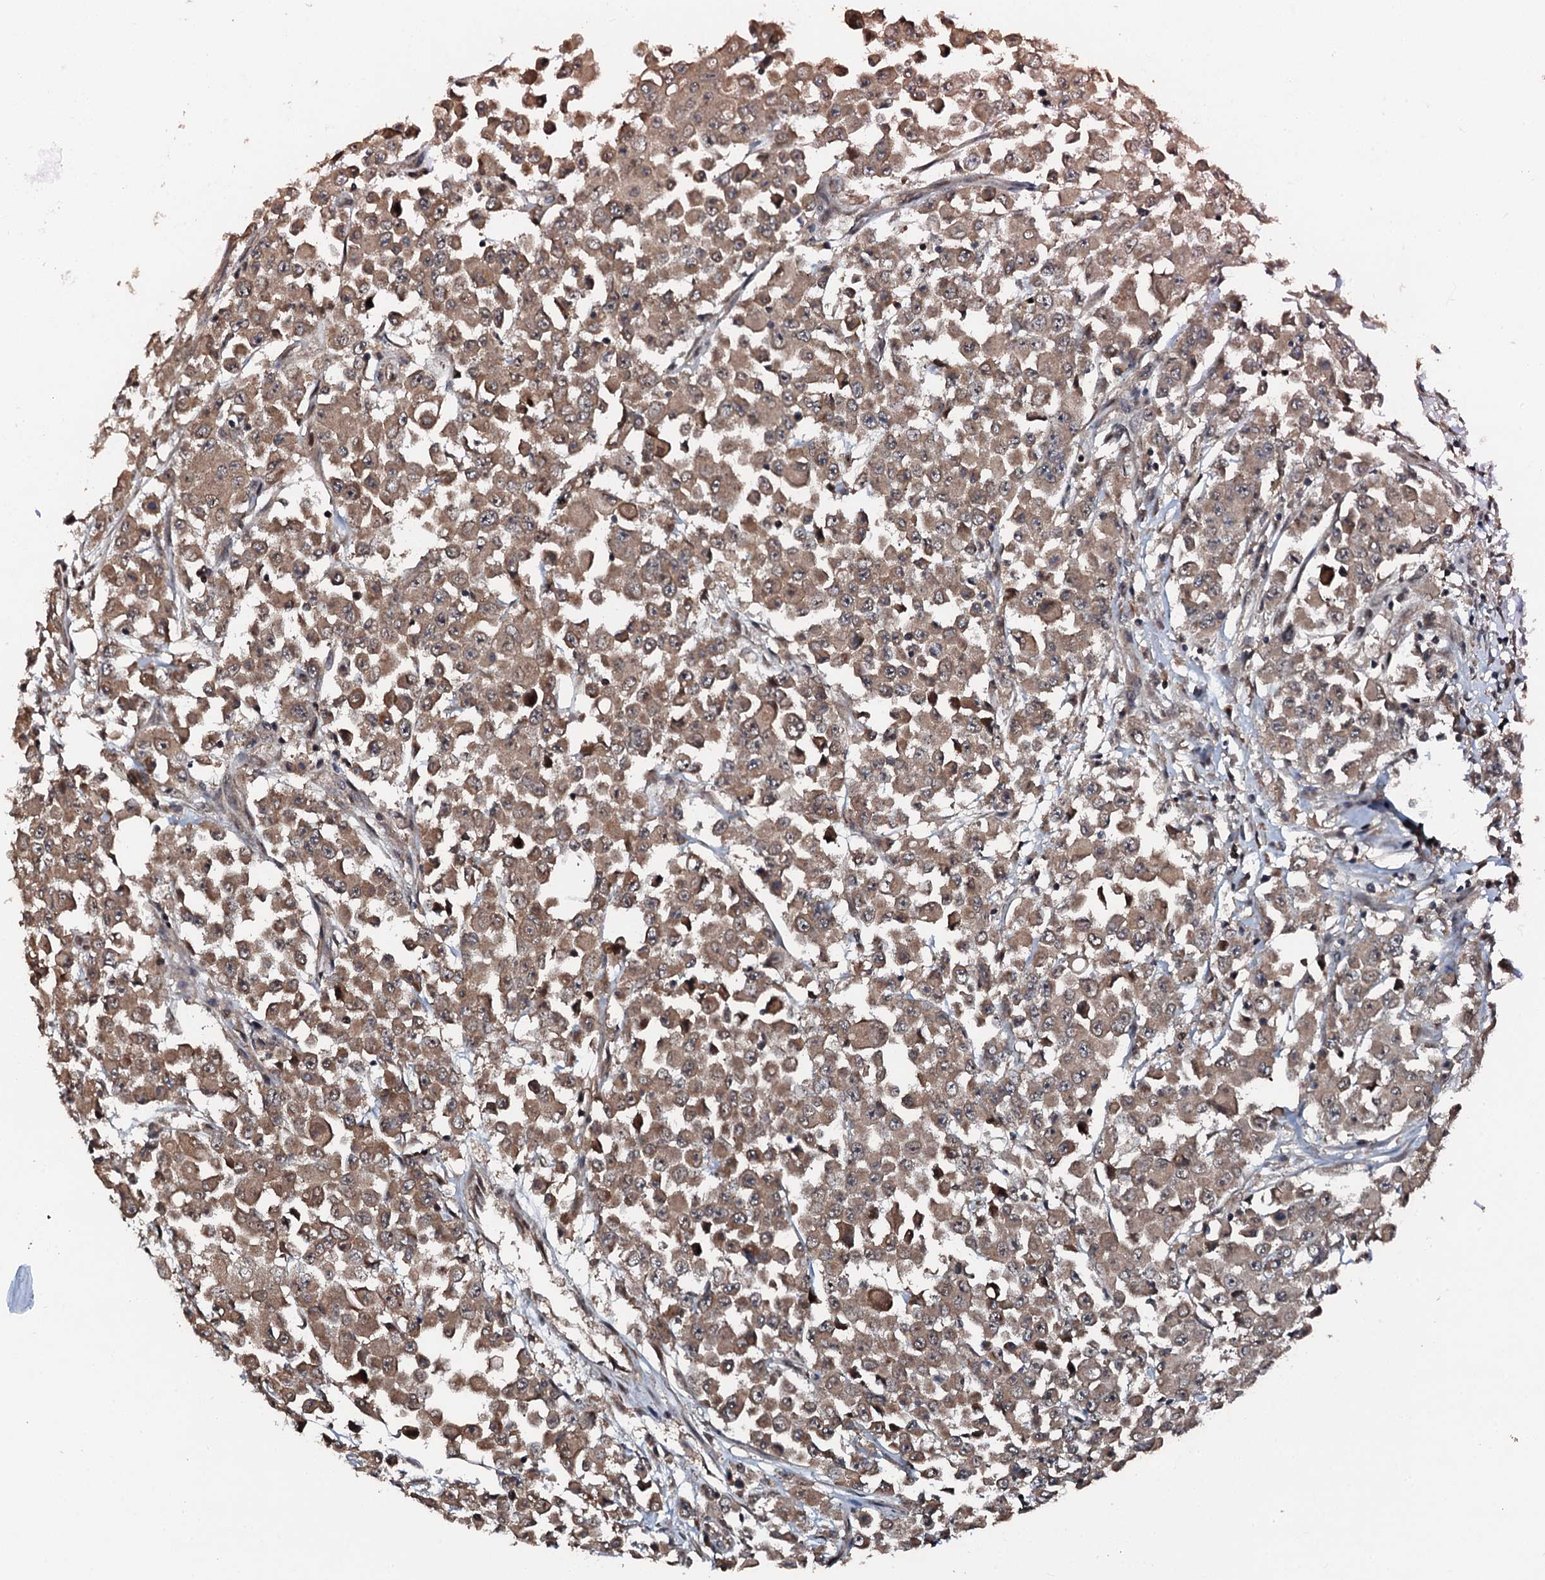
{"staining": {"intensity": "moderate", "quantity": ">75%", "location": "cytoplasmic/membranous"}, "tissue": "colorectal cancer", "cell_type": "Tumor cells", "image_type": "cancer", "snomed": [{"axis": "morphology", "description": "Adenocarcinoma, NOS"}, {"axis": "topography", "description": "Colon"}], "caption": "Moderate cytoplasmic/membranous staining is seen in about >75% of tumor cells in colorectal adenocarcinoma.", "gene": "FLYWCH1", "patient": {"sex": "male", "age": 51}}